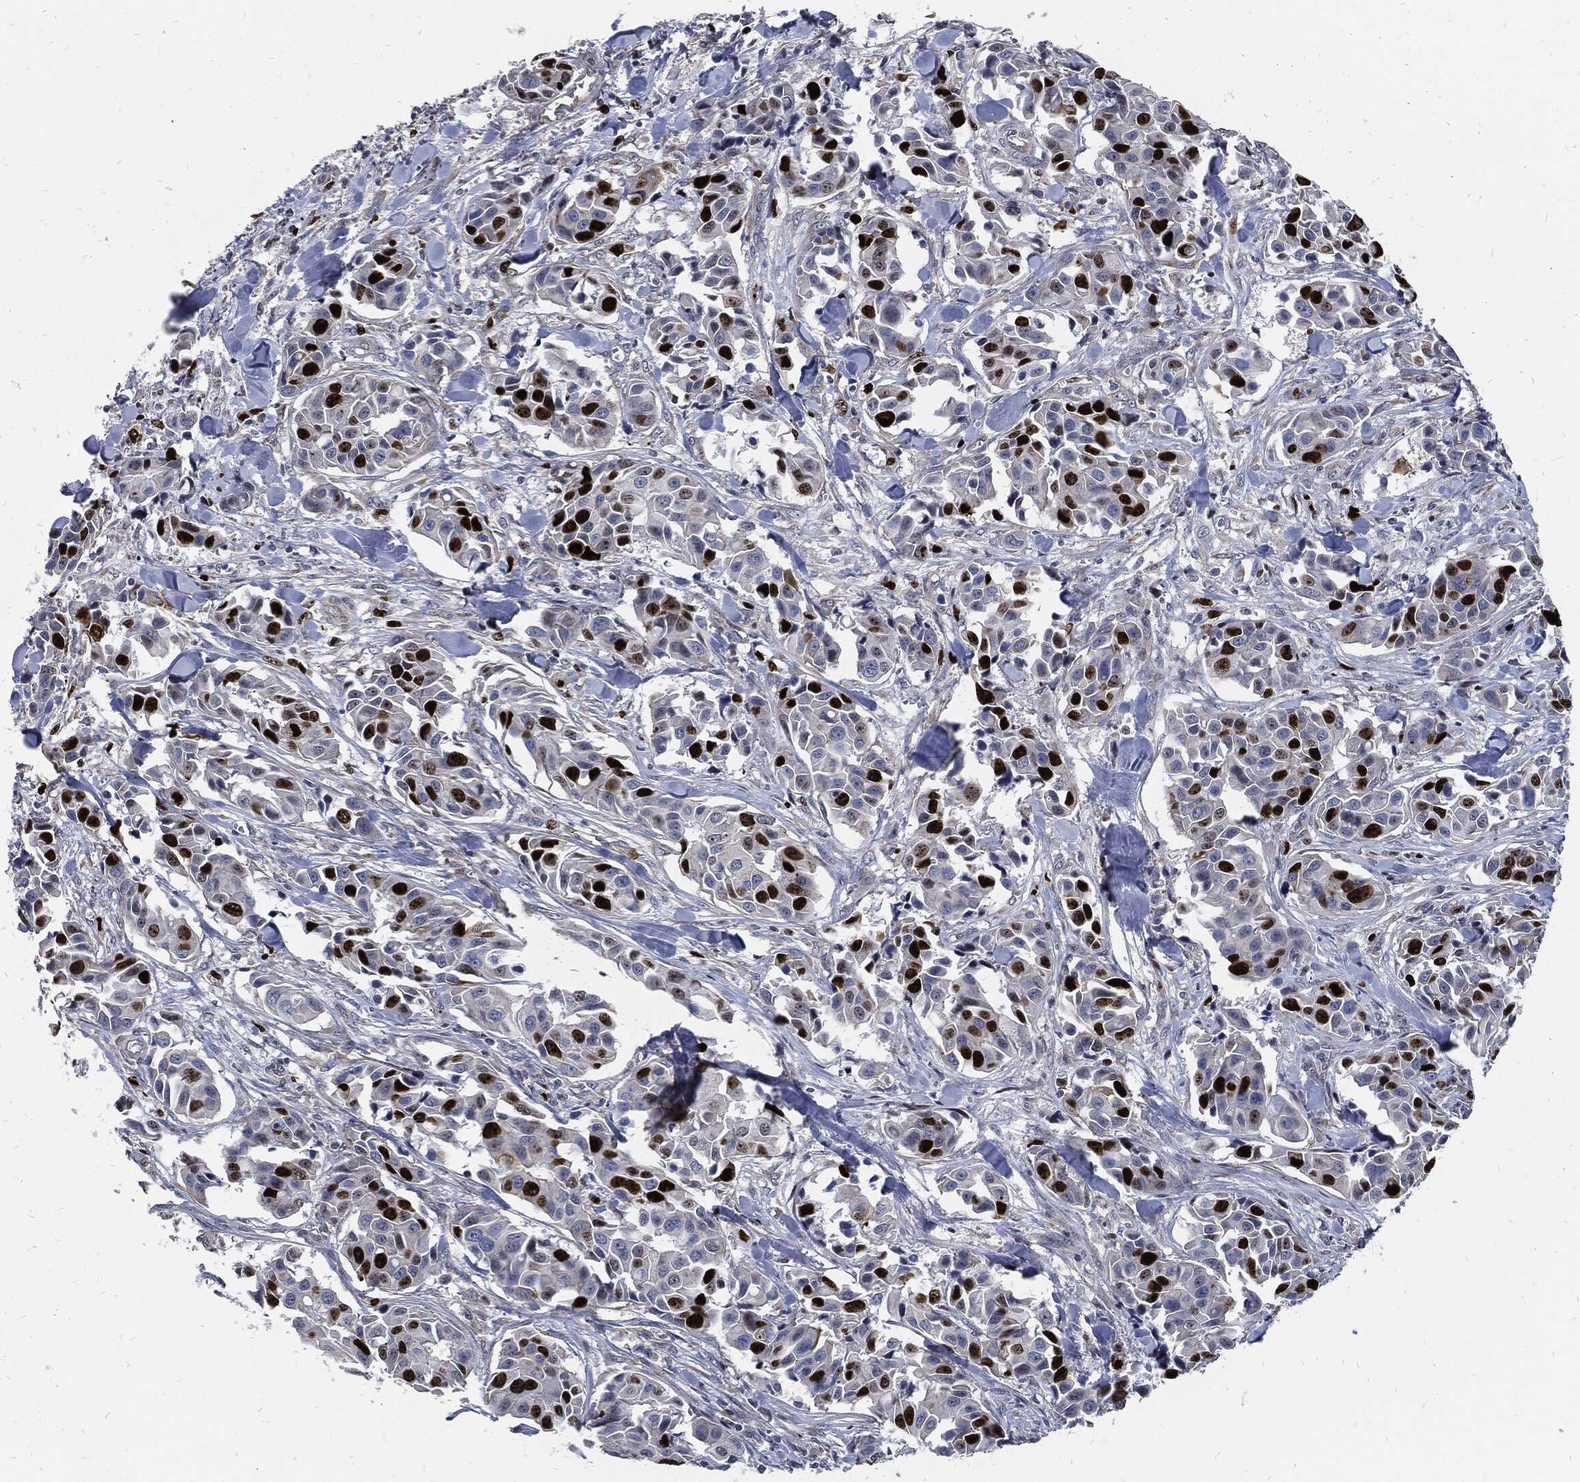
{"staining": {"intensity": "strong", "quantity": "<25%", "location": "nuclear"}, "tissue": "head and neck cancer", "cell_type": "Tumor cells", "image_type": "cancer", "snomed": [{"axis": "morphology", "description": "Adenocarcinoma, NOS"}, {"axis": "topography", "description": "Head-Neck"}], "caption": "Immunohistochemical staining of human head and neck adenocarcinoma reveals strong nuclear protein positivity in about <25% of tumor cells. (Stains: DAB (3,3'-diaminobenzidine) in brown, nuclei in blue, Microscopy: brightfield microscopy at high magnification).", "gene": "MKI67", "patient": {"sex": "male", "age": 76}}